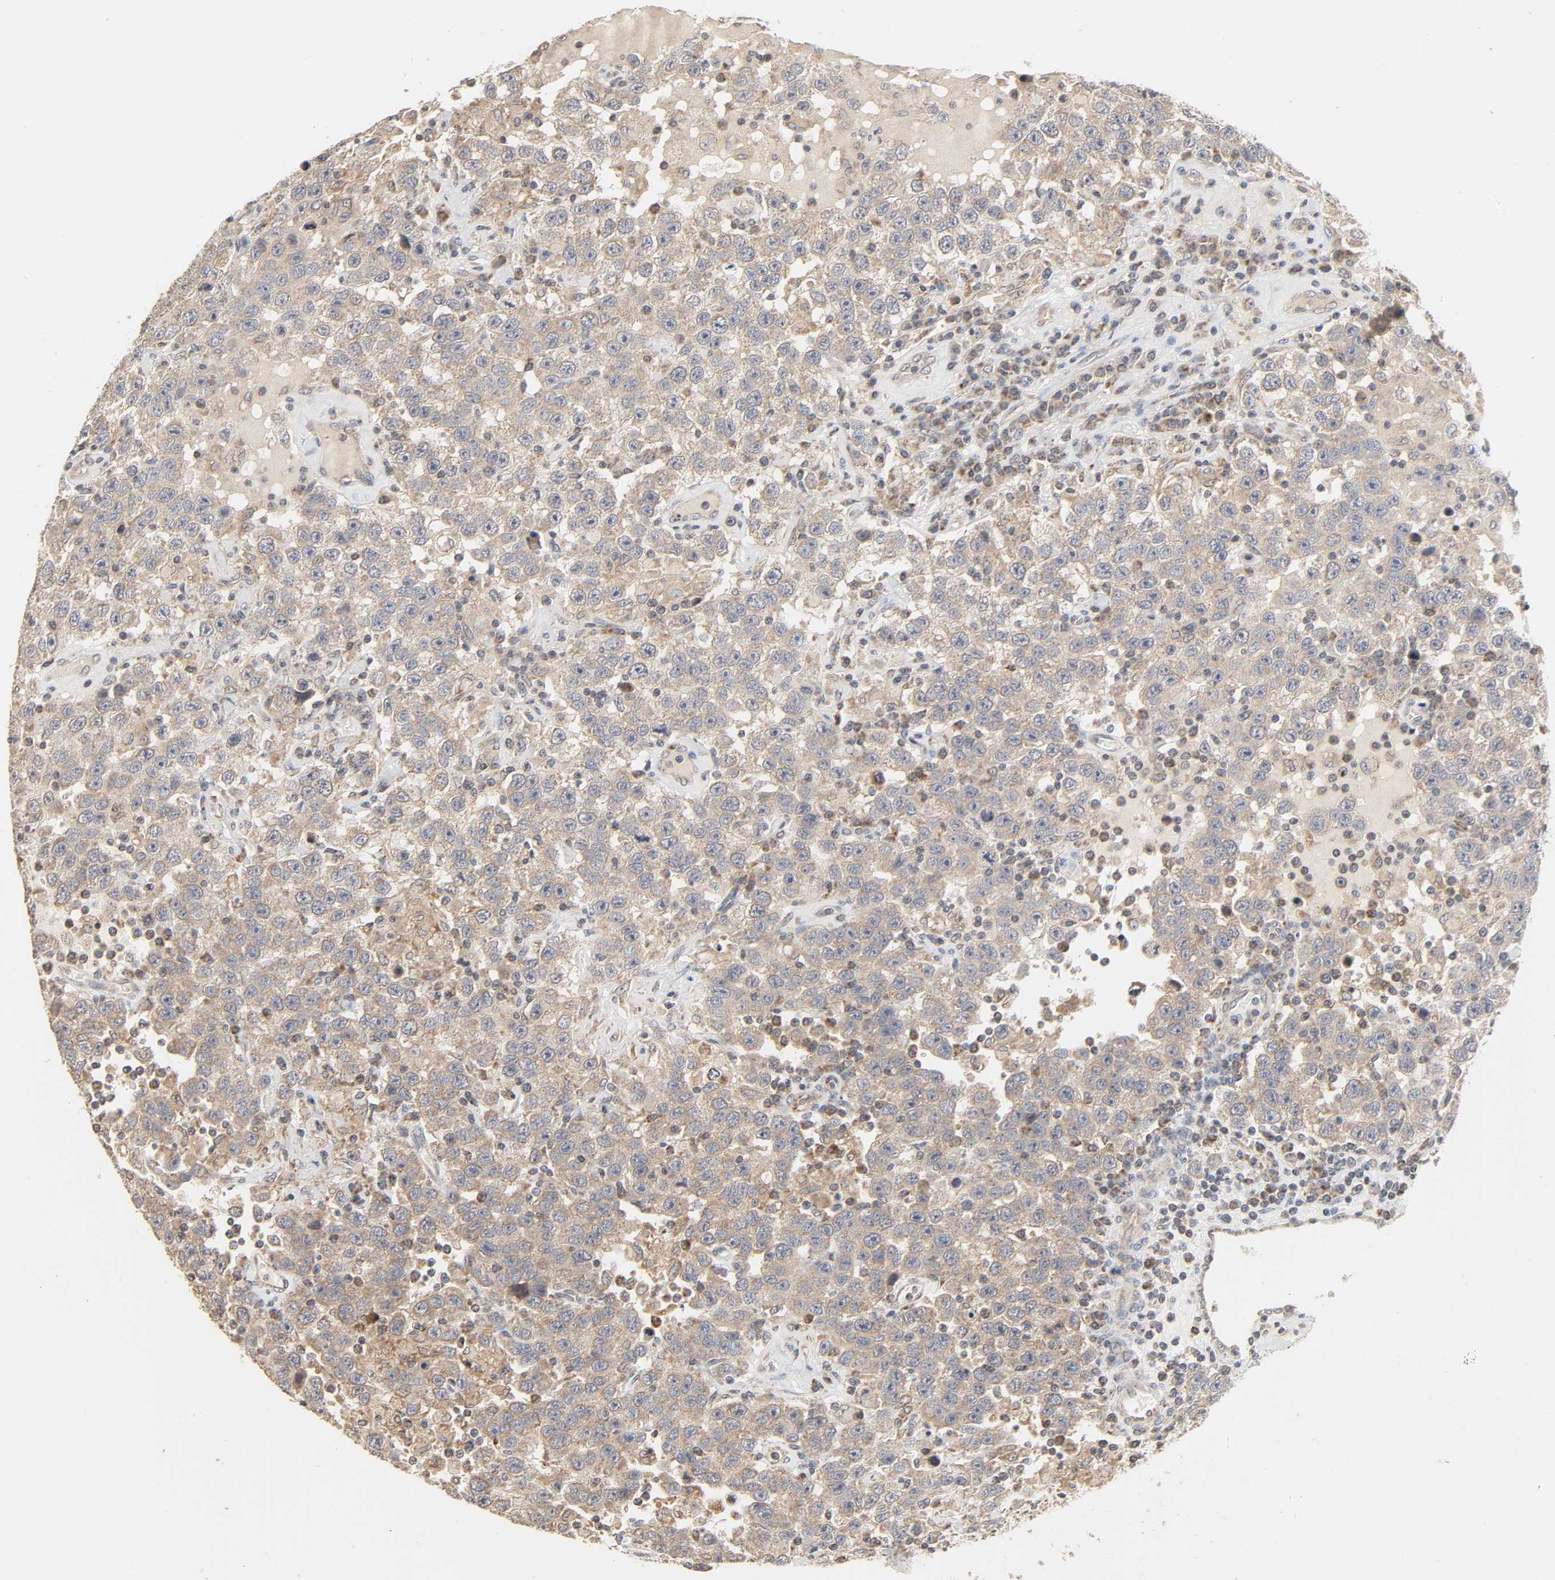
{"staining": {"intensity": "weak", "quantity": ">75%", "location": "cytoplasmic/membranous"}, "tissue": "testis cancer", "cell_type": "Tumor cells", "image_type": "cancer", "snomed": [{"axis": "morphology", "description": "Seminoma, NOS"}, {"axis": "topography", "description": "Testis"}], "caption": "Seminoma (testis) stained with immunohistochemistry (IHC) displays weak cytoplasmic/membranous positivity in about >75% of tumor cells. (DAB IHC, brown staining for protein, blue staining for nuclei).", "gene": "CLEC4E", "patient": {"sex": "male", "age": 41}}